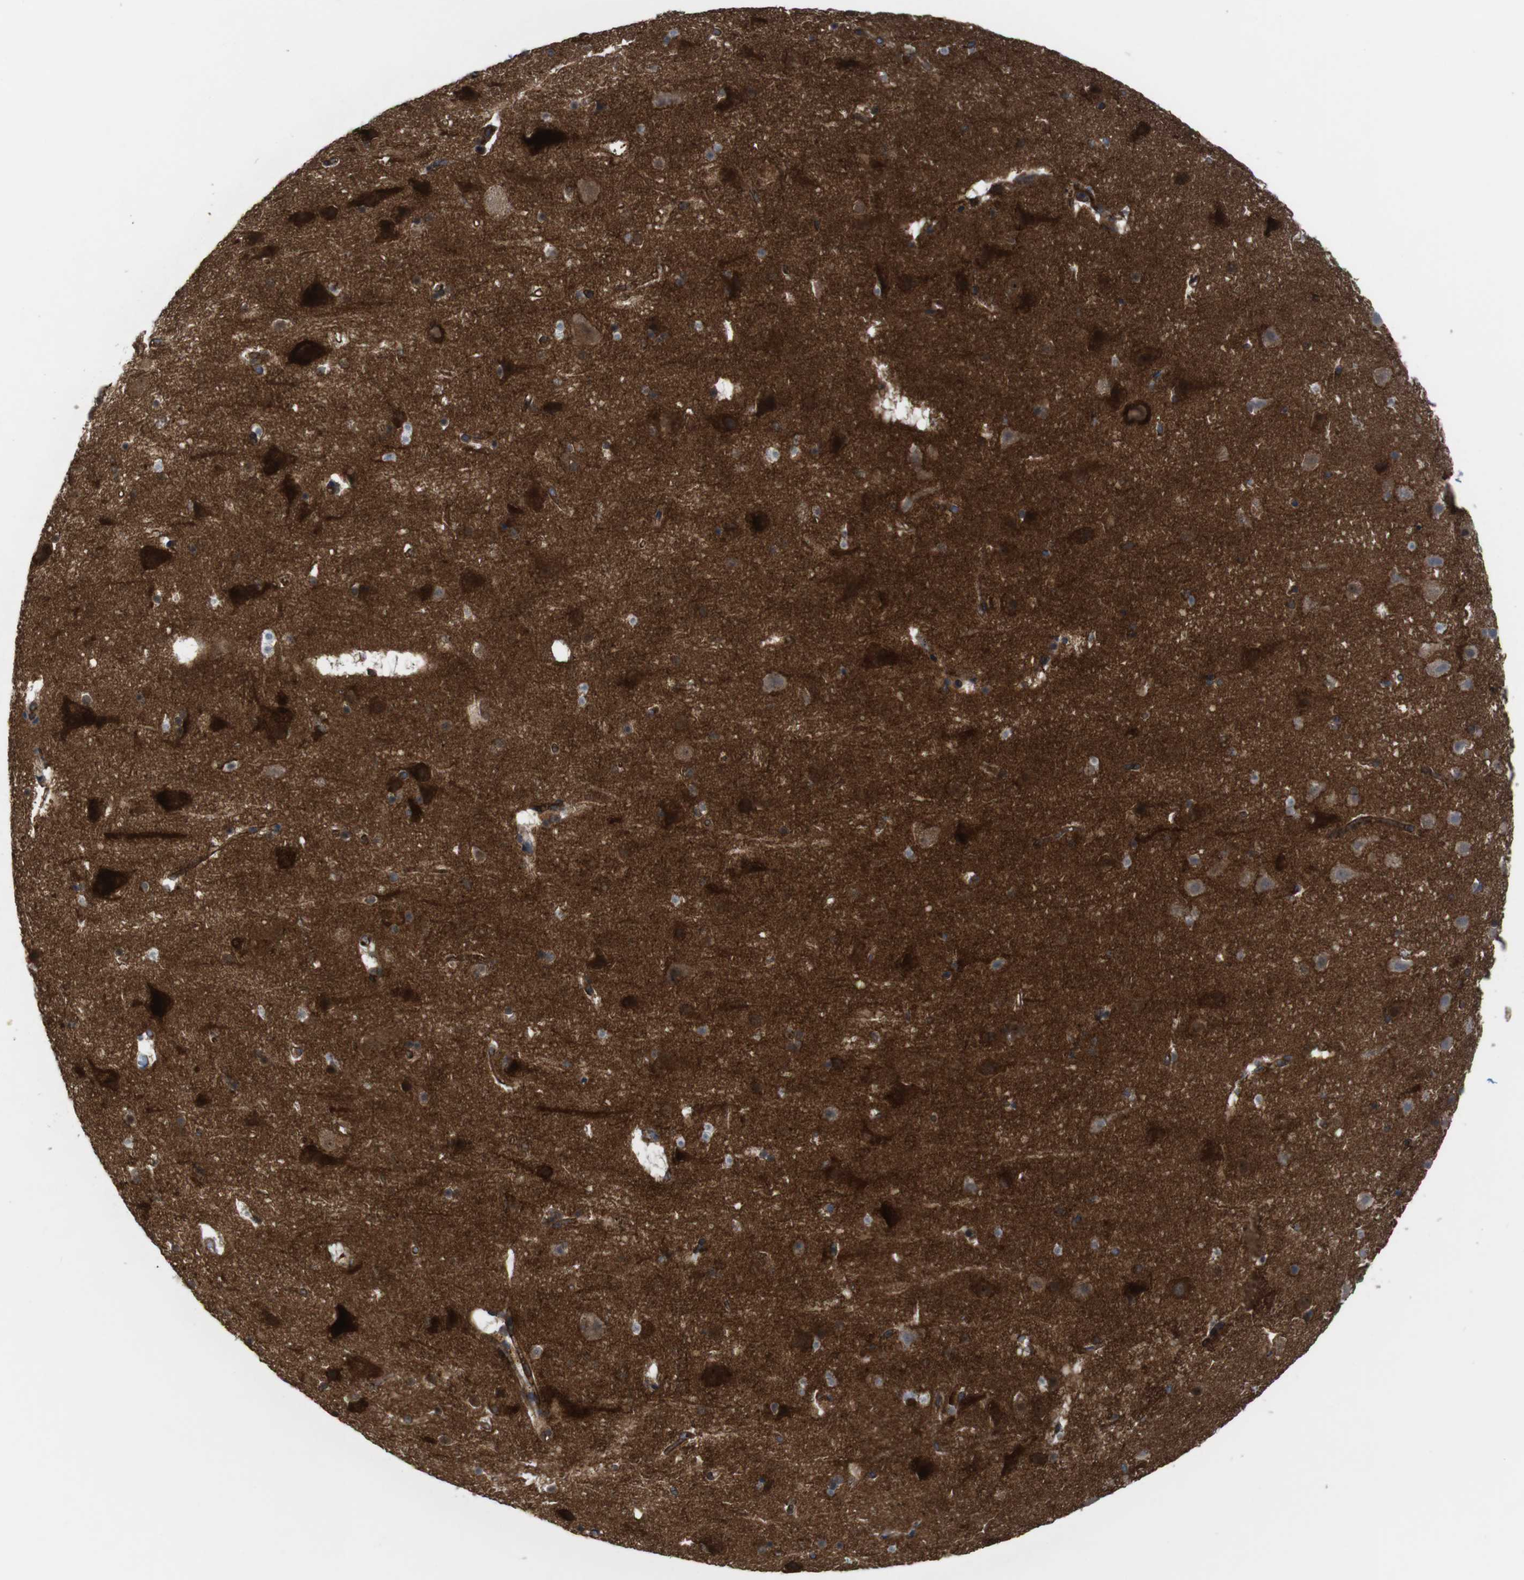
{"staining": {"intensity": "moderate", "quantity": ">75%", "location": "cytoplasmic/membranous"}, "tissue": "cerebral cortex", "cell_type": "Endothelial cells", "image_type": "normal", "snomed": [{"axis": "morphology", "description": "Normal tissue, NOS"}, {"axis": "topography", "description": "Cerebral cortex"}], "caption": "Cerebral cortex stained with immunohistochemistry displays moderate cytoplasmic/membranous expression in about >75% of endothelial cells. (IHC, brightfield microscopy, high magnification).", "gene": "PTGER4", "patient": {"sex": "male", "age": 45}}